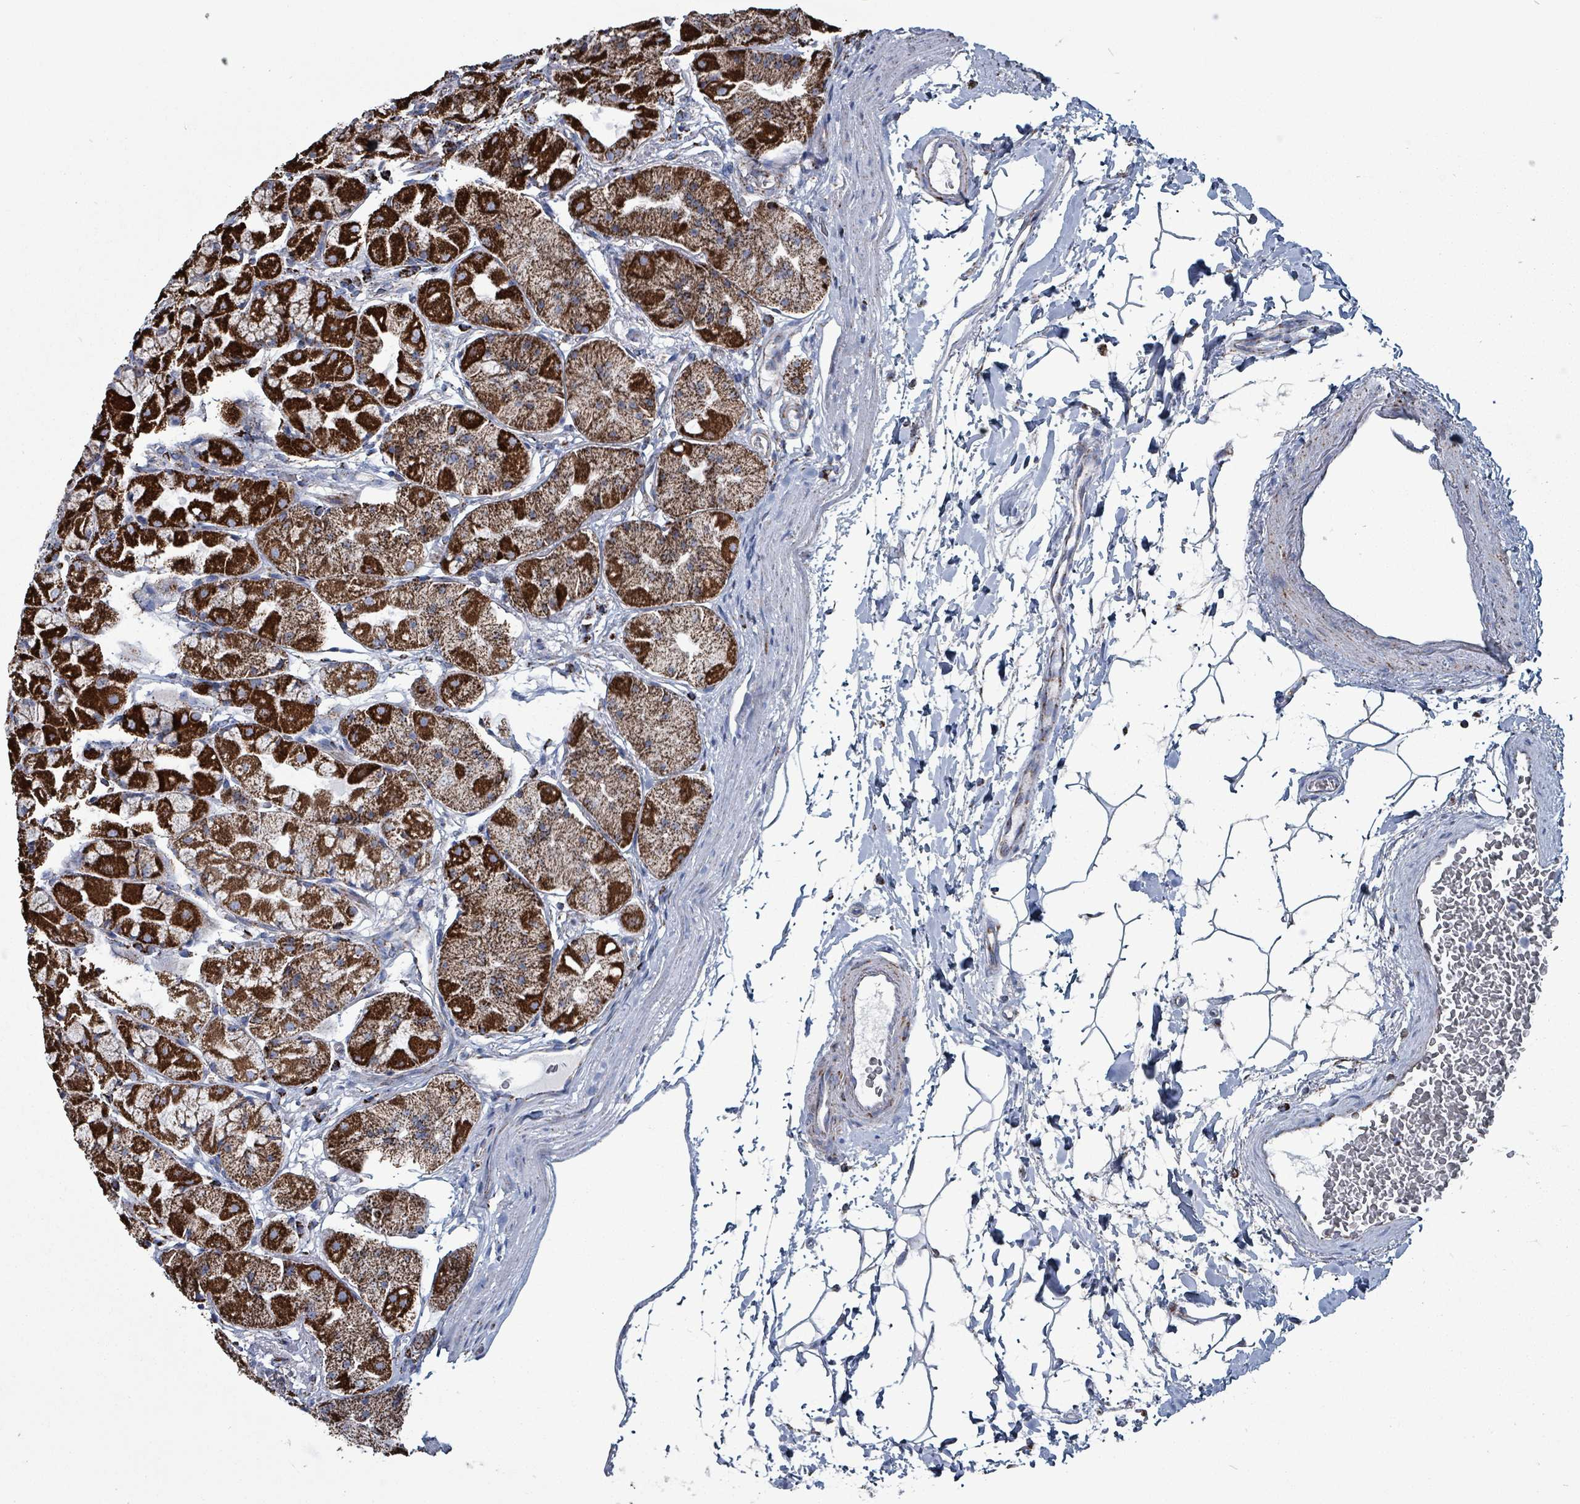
{"staining": {"intensity": "strong", "quantity": ">75%", "location": "cytoplasmic/membranous"}, "tissue": "stomach", "cell_type": "Glandular cells", "image_type": "normal", "snomed": [{"axis": "morphology", "description": "Normal tissue, NOS"}, {"axis": "topography", "description": "Stomach"}], "caption": "A photomicrograph showing strong cytoplasmic/membranous positivity in about >75% of glandular cells in normal stomach, as visualized by brown immunohistochemical staining.", "gene": "IDH3B", "patient": {"sex": "male", "age": 57}}